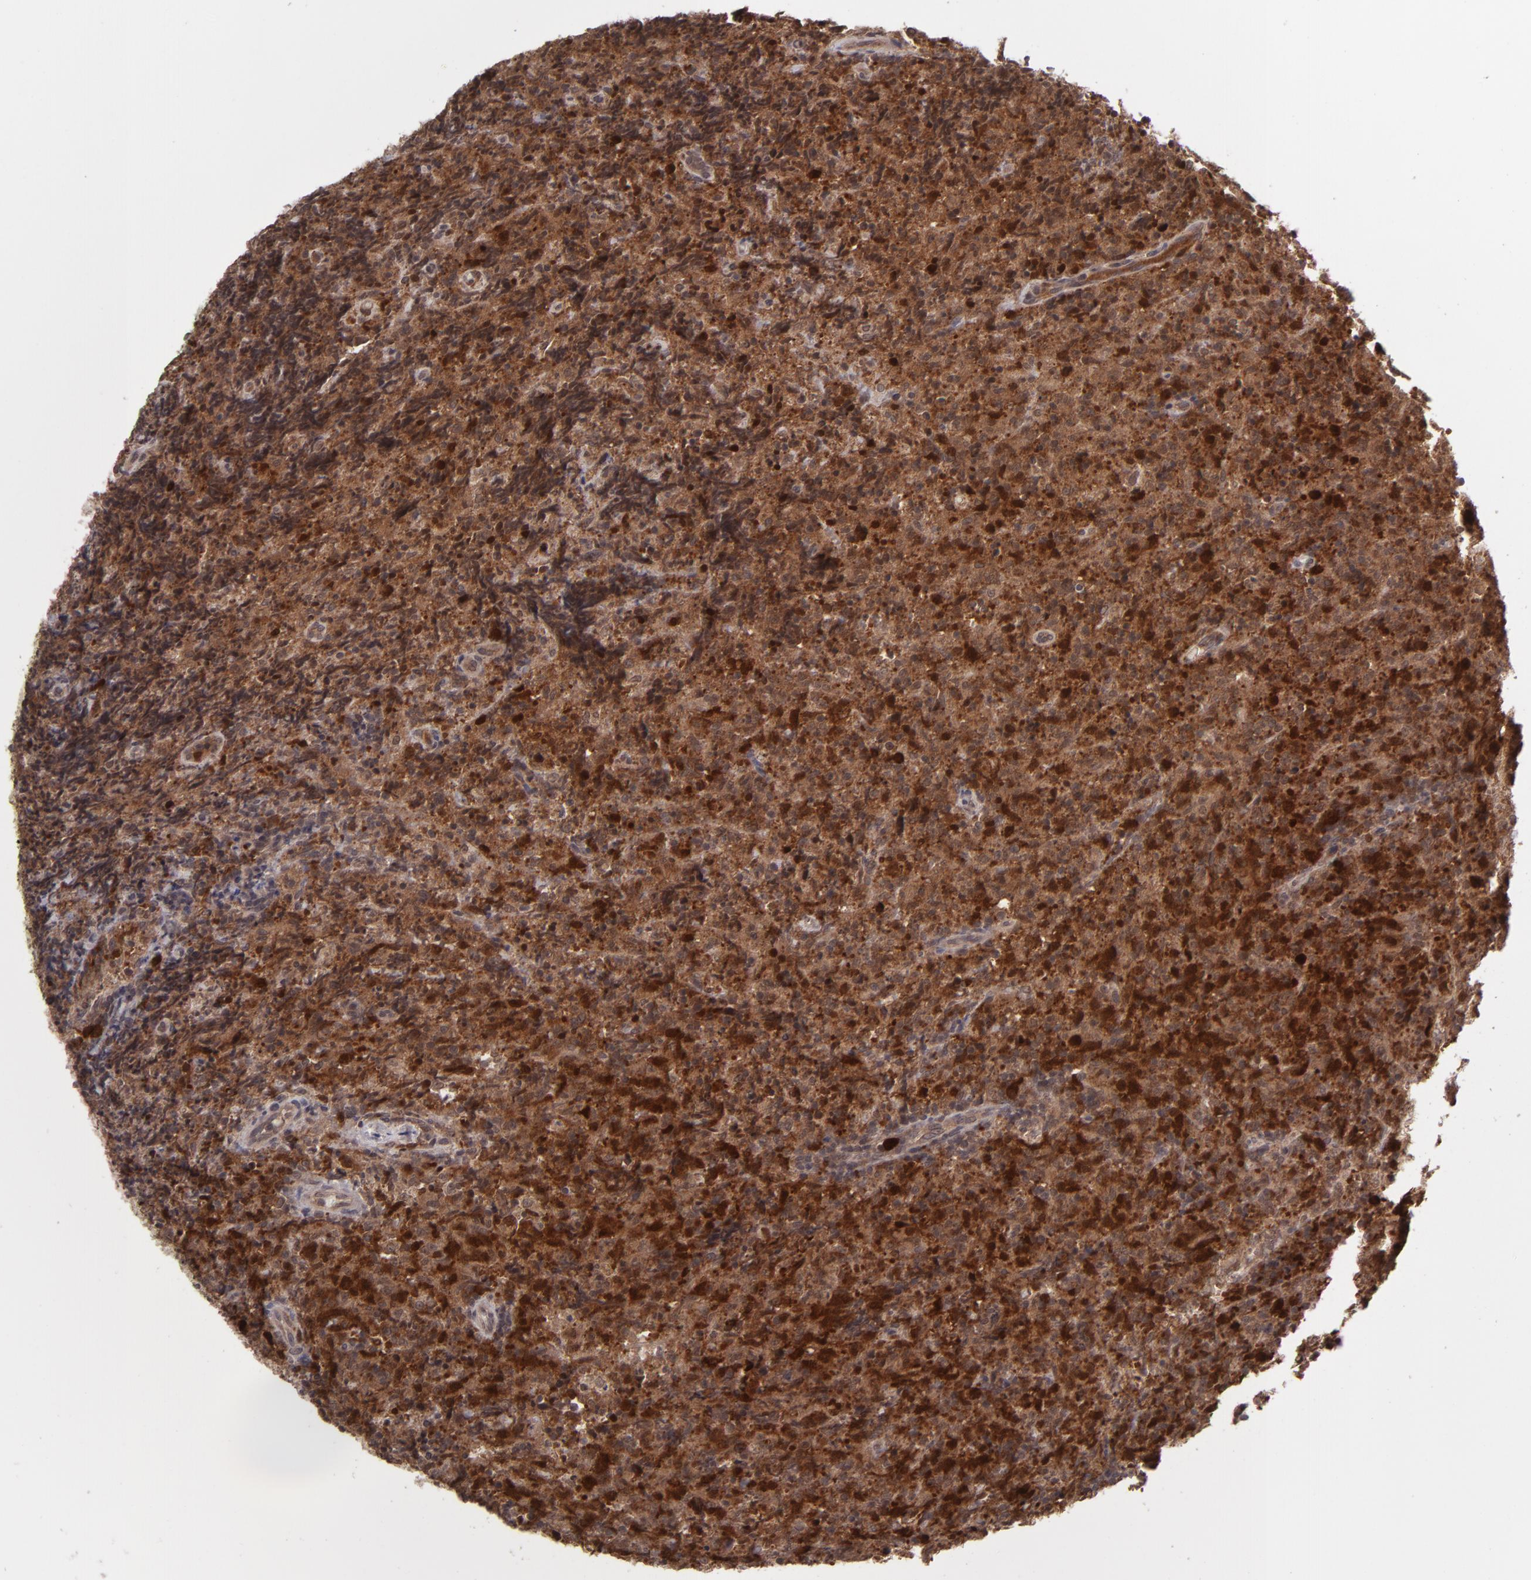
{"staining": {"intensity": "strong", "quantity": ">75%", "location": "cytoplasmic/membranous,nuclear"}, "tissue": "lymphoma", "cell_type": "Tumor cells", "image_type": "cancer", "snomed": [{"axis": "morphology", "description": "Malignant lymphoma, non-Hodgkin's type, High grade"}, {"axis": "topography", "description": "Tonsil"}], "caption": "A brown stain shows strong cytoplasmic/membranous and nuclear positivity of a protein in high-grade malignant lymphoma, non-Hodgkin's type tumor cells.", "gene": "TYMS", "patient": {"sex": "female", "age": 36}}